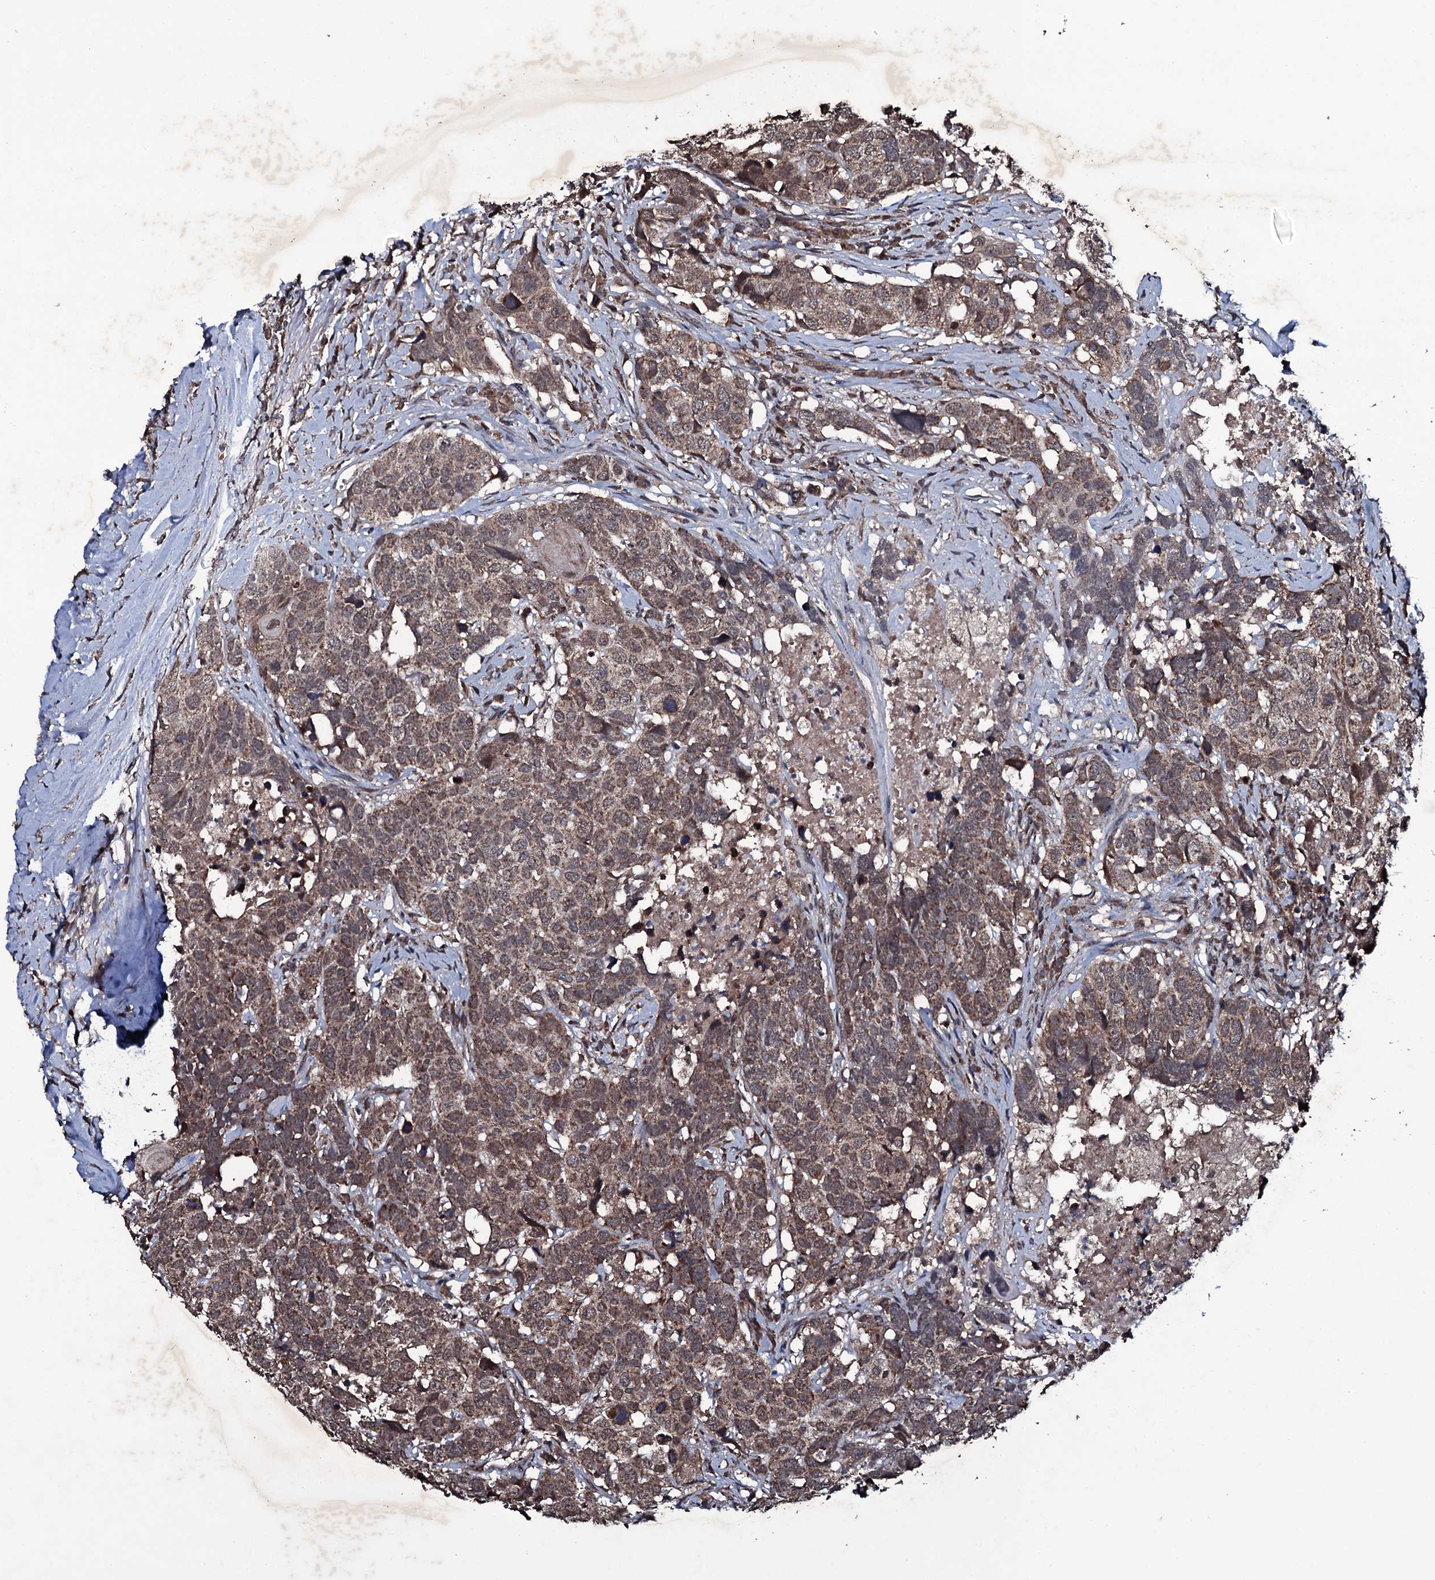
{"staining": {"intensity": "moderate", "quantity": ">75%", "location": "cytoplasmic/membranous"}, "tissue": "head and neck cancer", "cell_type": "Tumor cells", "image_type": "cancer", "snomed": [{"axis": "morphology", "description": "Squamous cell carcinoma, NOS"}, {"axis": "topography", "description": "Head-Neck"}], "caption": "IHC micrograph of head and neck cancer stained for a protein (brown), which exhibits medium levels of moderate cytoplasmic/membranous staining in about >75% of tumor cells.", "gene": "MRPS31", "patient": {"sex": "male", "age": 66}}